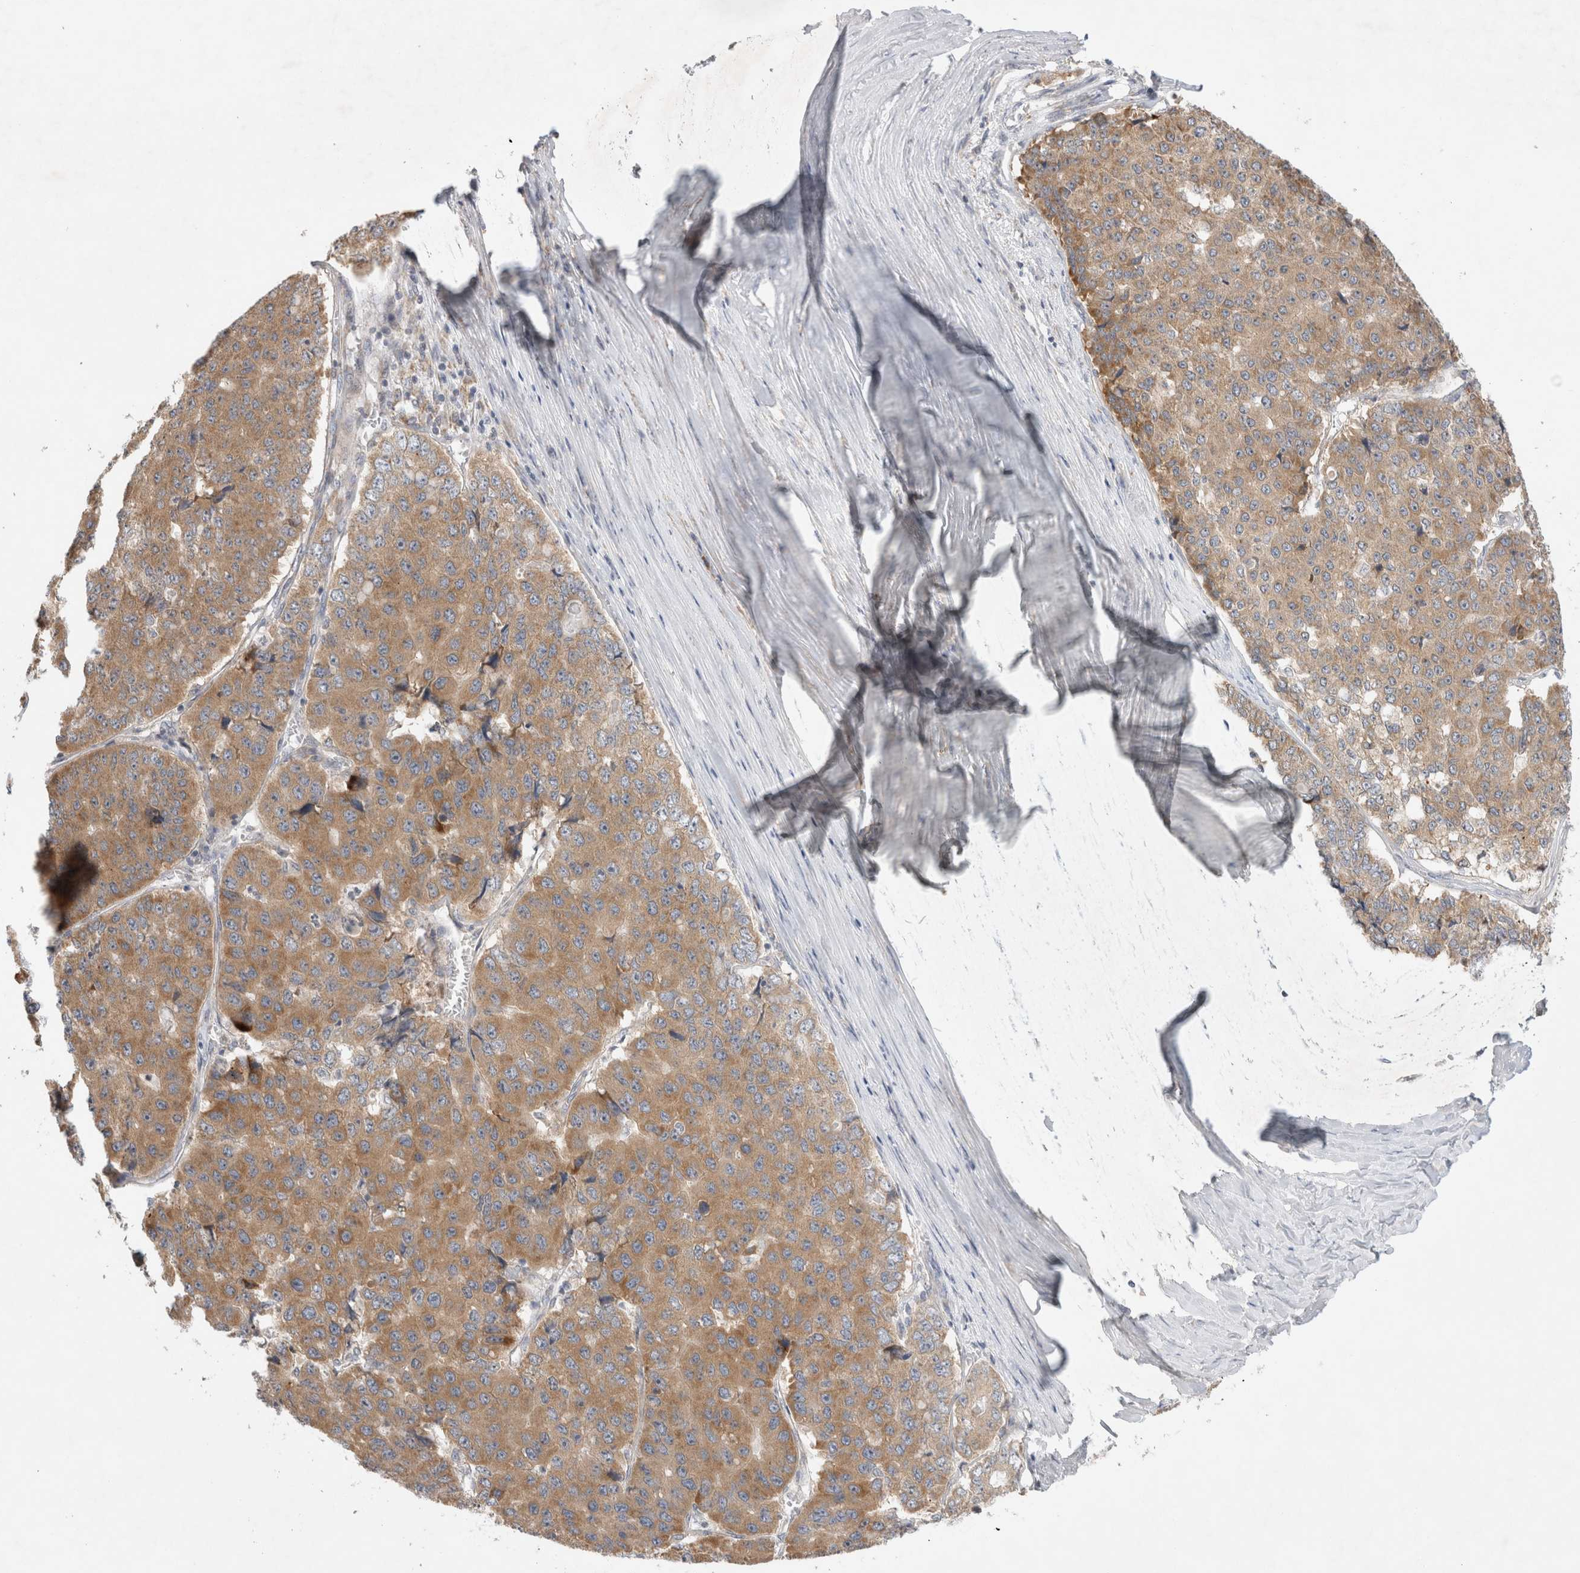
{"staining": {"intensity": "moderate", "quantity": ">75%", "location": "cytoplasmic/membranous"}, "tissue": "pancreatic cancer", "cell_type": "Tumor cells", "image_type": "cancer", "snomed": [{"axis": "morphology", "description": "Adenocarcinoma, NOS"}, {"axis": "topography", "description": "Pancreas"}], "caption": "An image of human pancreatic adenocarcinoma stained for a protein demonstrates moderate cytoplasmic/membranous brown staining in tumor cells. (DAB IHC, brown staining for protein, blue staining for nuclei).", "gene": "NEDD4L", "patient": {"sex": "male", "age": 50}}